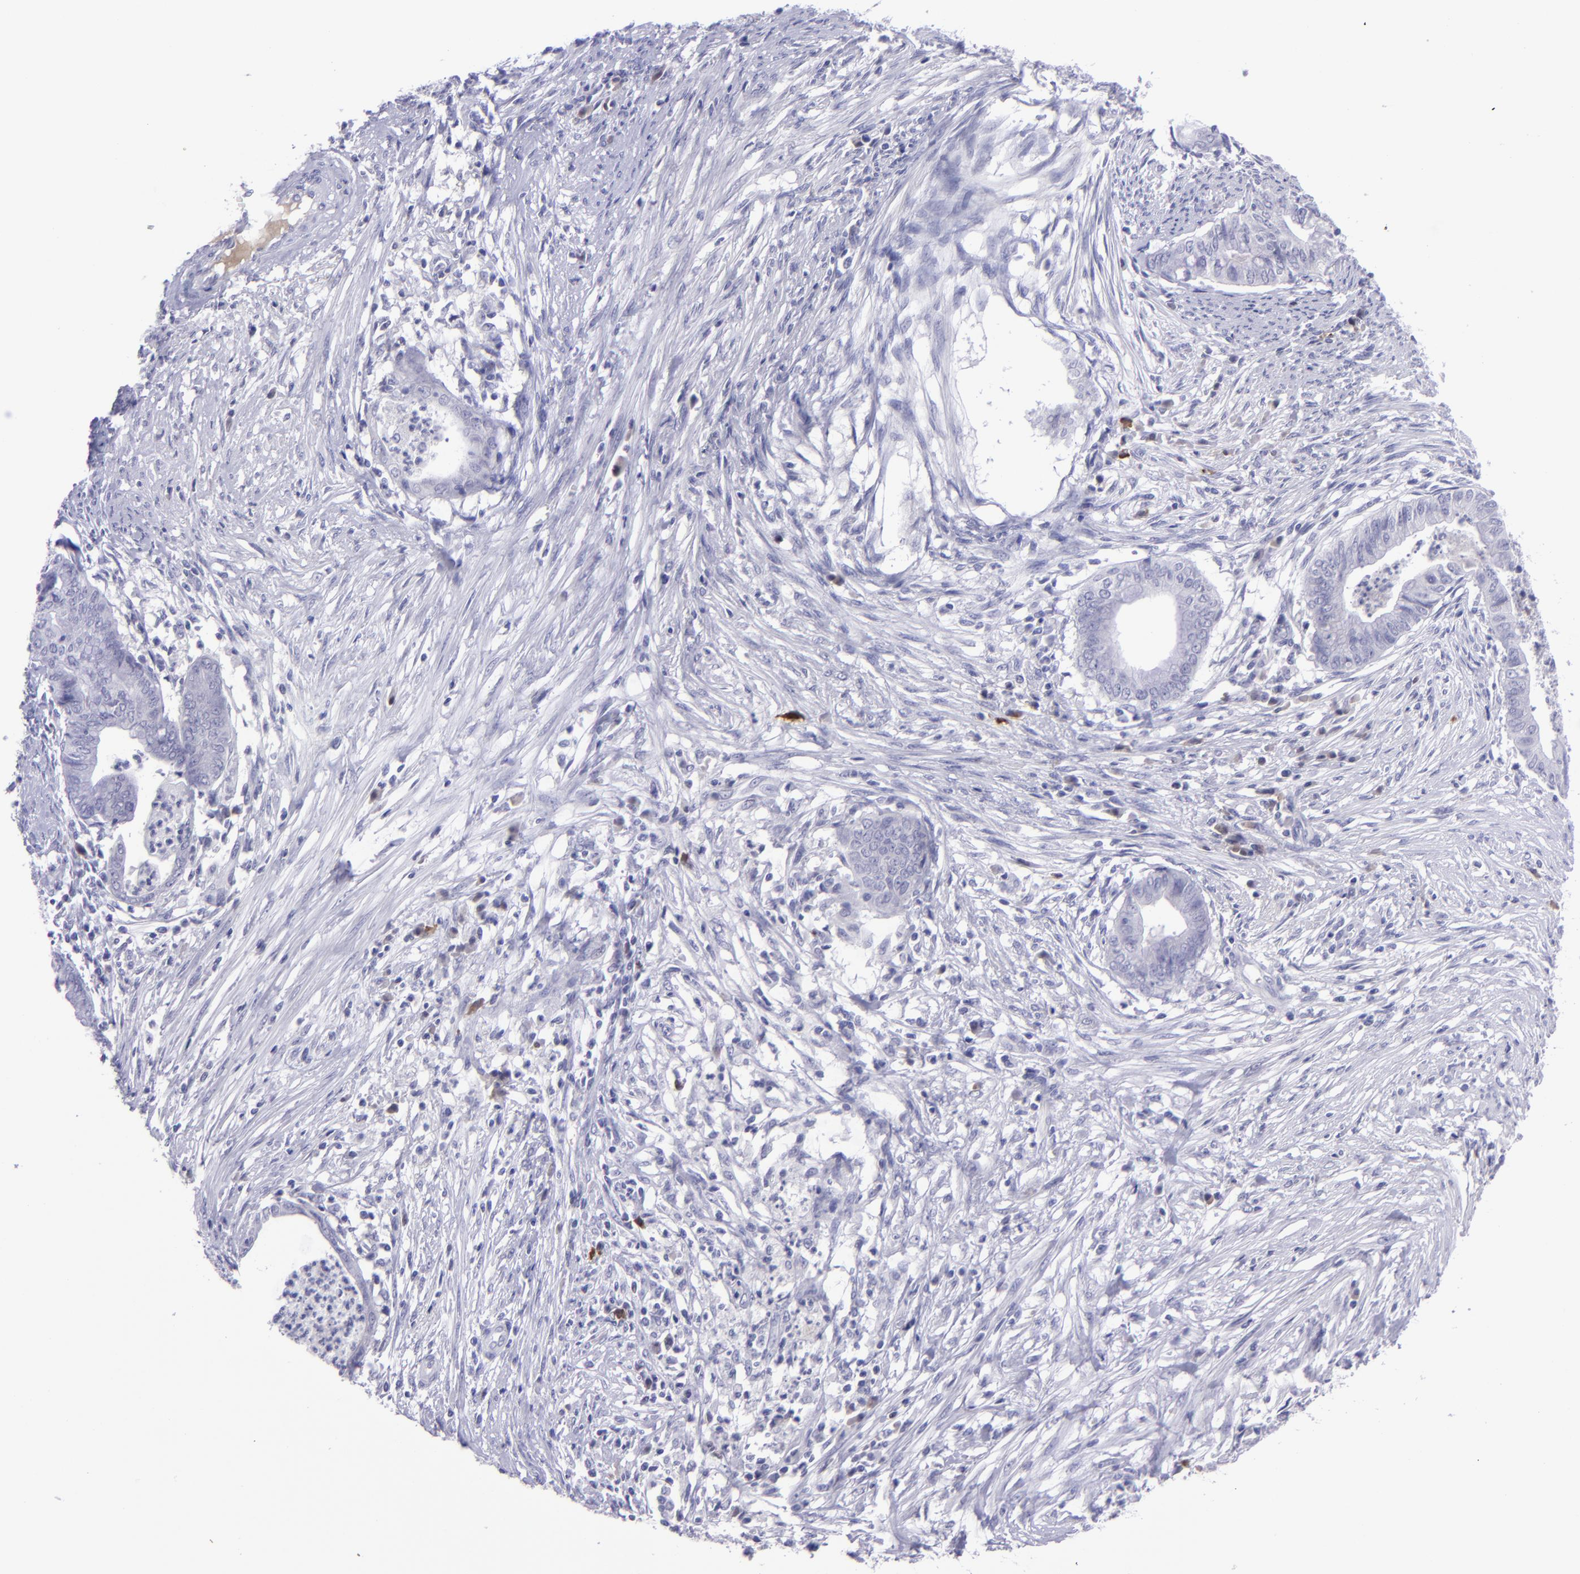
{"staining": {"intensity": "negative", "quantity": "none", "location": "none"}, "tissue": "endometrial cancer", "cell_type": "Tumor cells", "image_type": "cancer", "snomed": [{"axis": "morphology", "description": "Necrosis, NOS"}, {"axis": "morphology", "description": "Adenocarcinoma, NOS"}, {"axis": "topography", "description": "Endometrium"}], "caption": "Immunohistochemistry photomicrograph of neoplastic tissue: human endometrial adenocarcinoma stained with DAB (3,3'-diaminobenzidine) displays no significant protein positivity in tumor cells. (DAB (3,3'-diaminobenzidine) IHC with hematoxylin counter stain).", "gene": "POU2F2", "patient": {"sex": "female", "age": 79}}